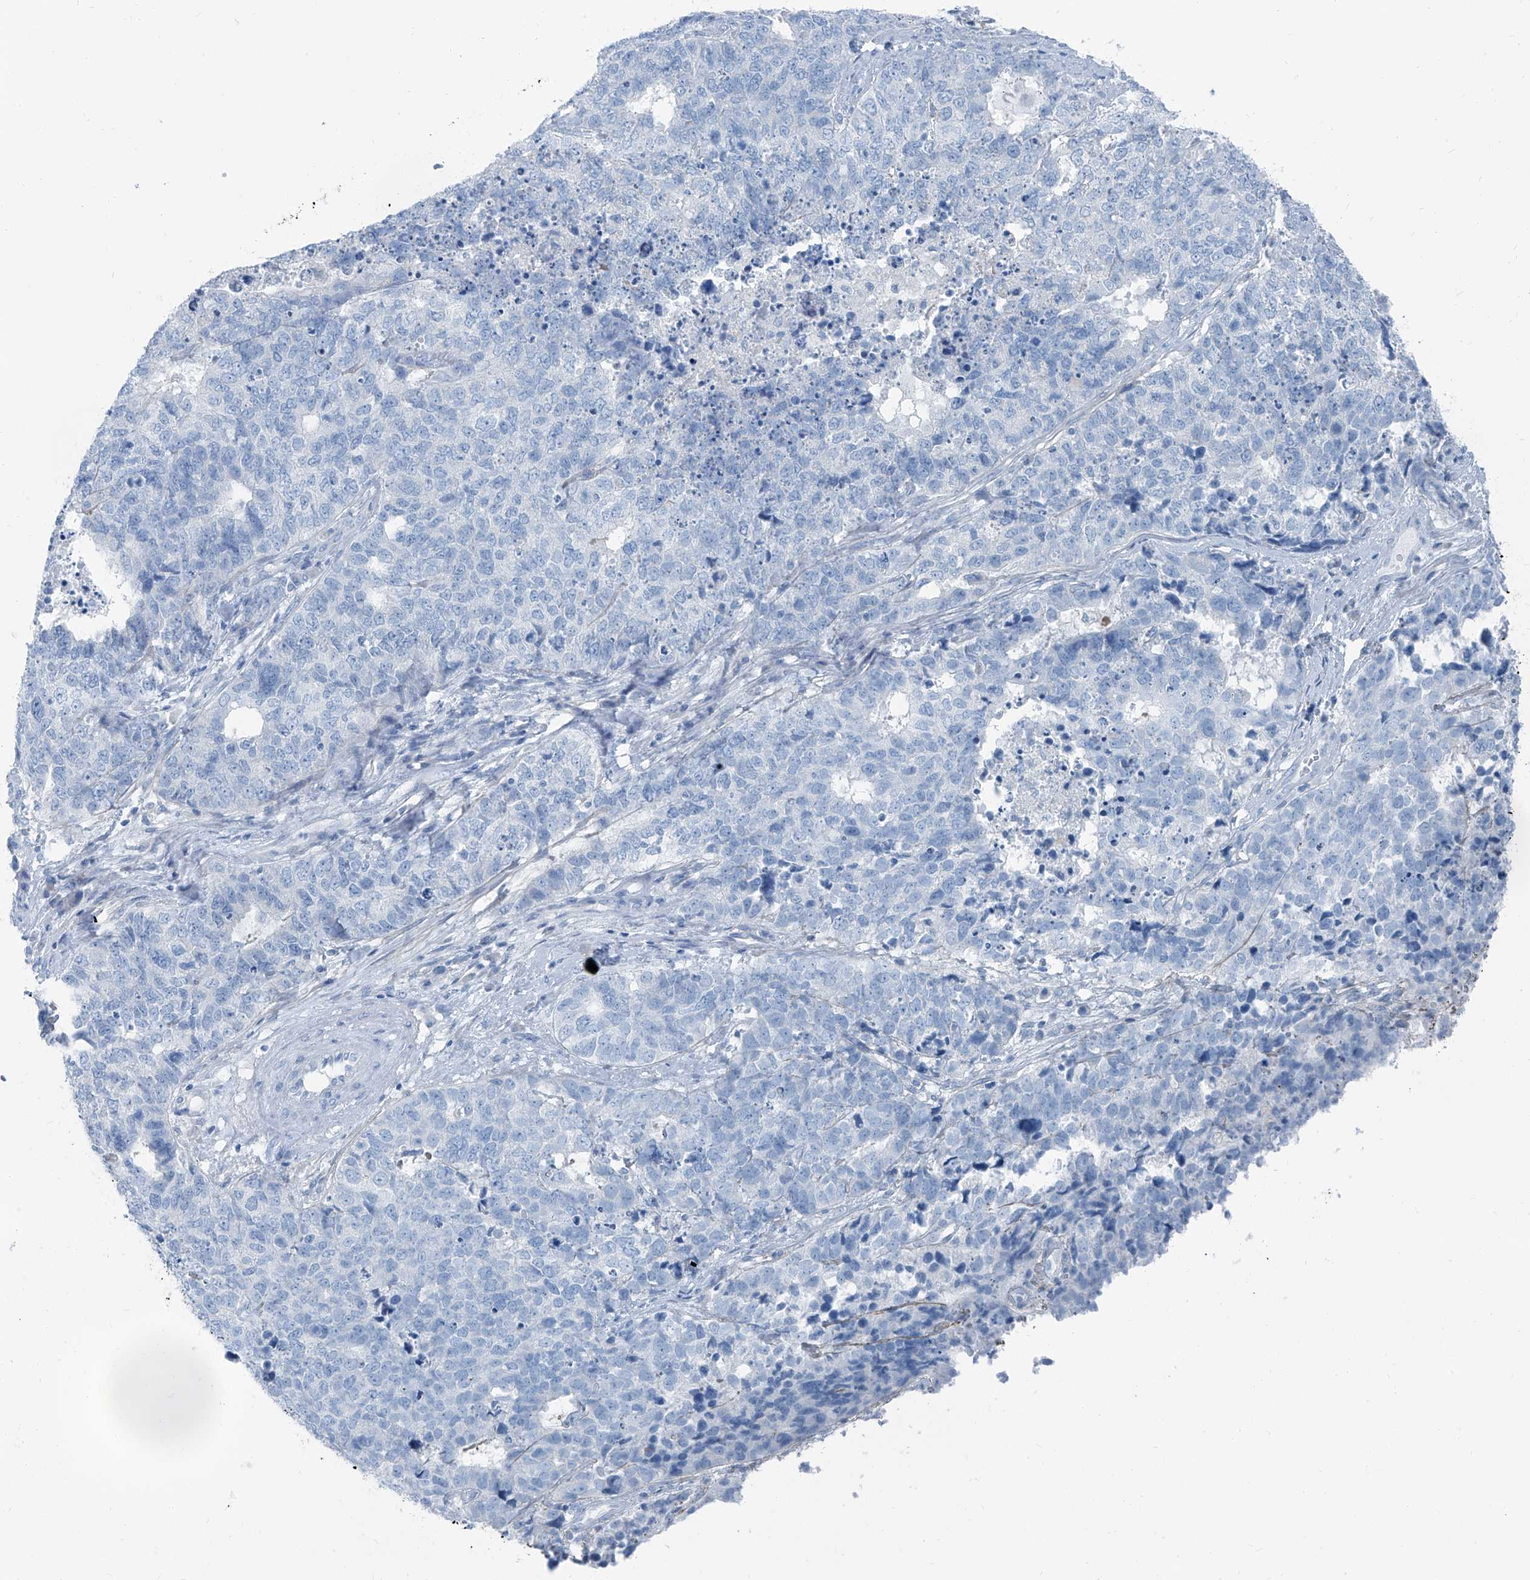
{"staining": {"intensity": "negative", "quantity": "none", "location": "none"}, "tissue": "cervical cancer", "cell_type": "Tumor cells", "image_type": "cancer", "snomed": [{"axis": "morphology", "description": "Squamous cell carcinoma, NOS"}, {"axis": "topography", "description": "Cervix"}], "caption": "Histopathology image shows no significant protein expression in tumor cells of squamous cell carcinoma (cervical).", "gene": "RGN", "patient": {"sex": "female", "age": 63}}